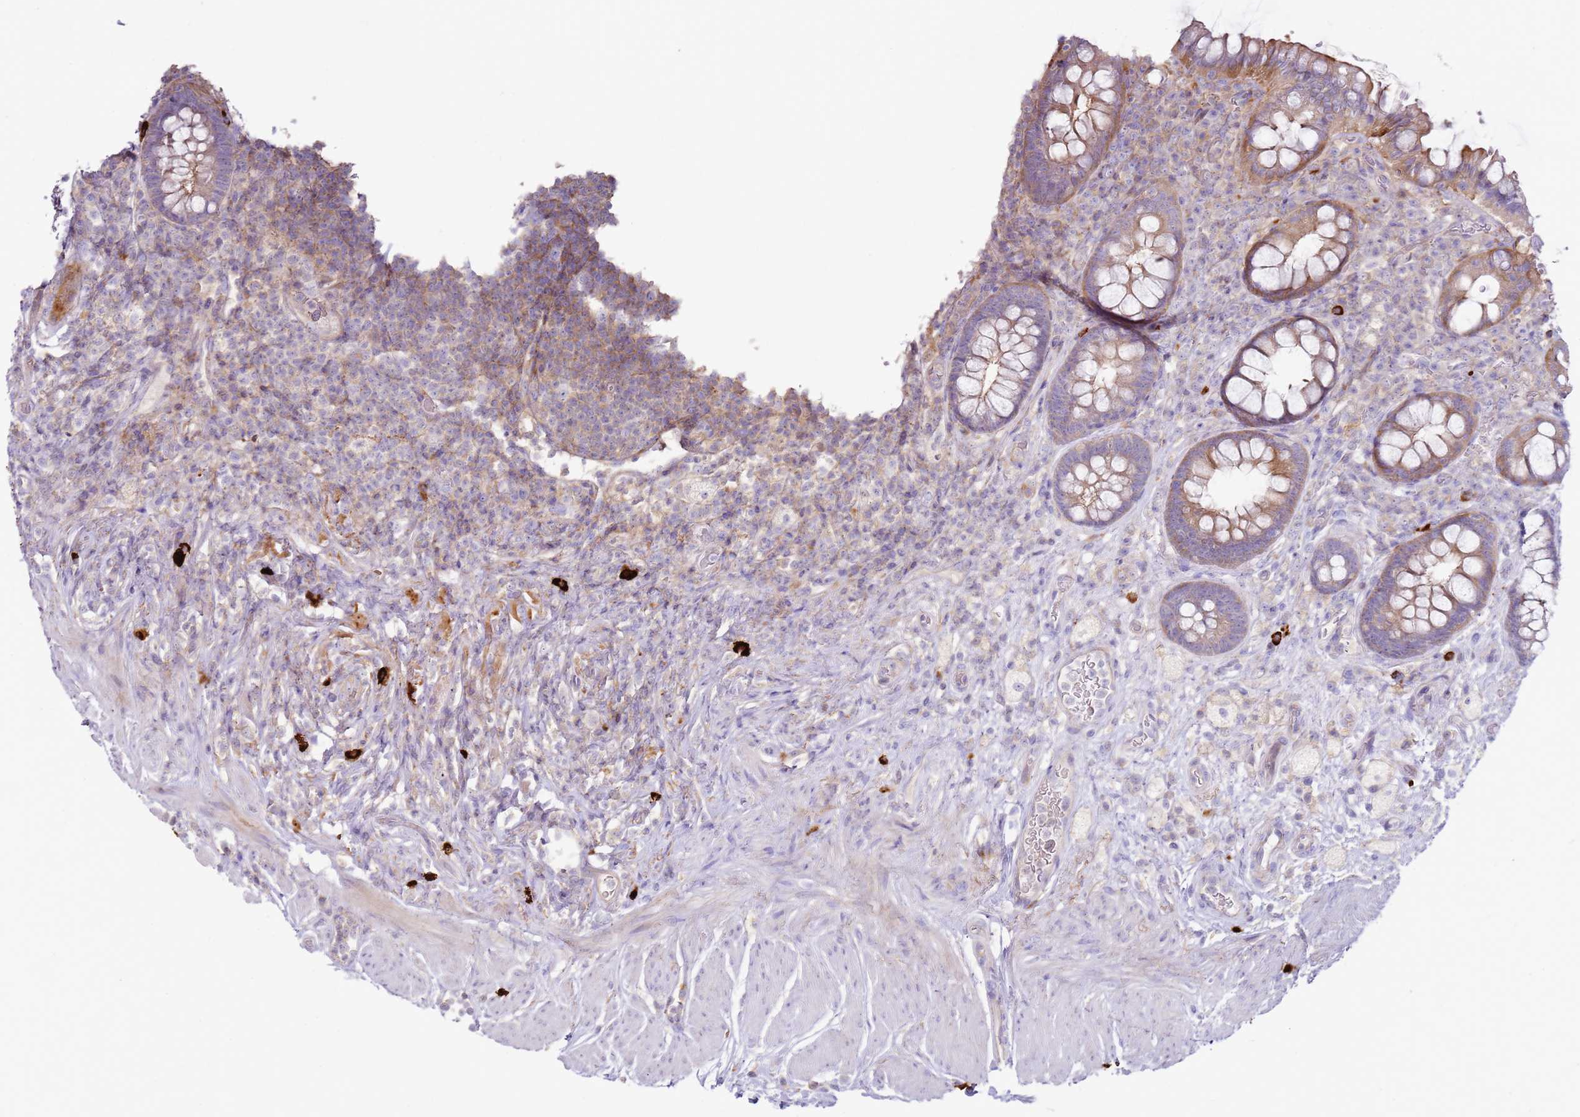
{"staining": {"intensity": "moderate", "quantity": "<25%", "location": "cytoplasmic/membranous"}, "tissue": "rectum", "cell_type": "Glandular cells", "image_type": "normal", "snomed": [{"axis": "morphology", "description": "Normal tissue, NOS"}, {"axis": "topography", "description": "Rectum"}, {"axis": "topography", "description": "Peripheral nerve tissue"}], "caption": "IHC (DAB (3,3'-diaminobenzidine)) staining of unremarkable human rectum exhibits moderate cytoplasmic/membranous protein staining in approximately <25% of glandular cells. (IHC, brightfield microscopy, high magnification).", "gene": "FPR1", "patient": {"sex": "female", "age": 69}}